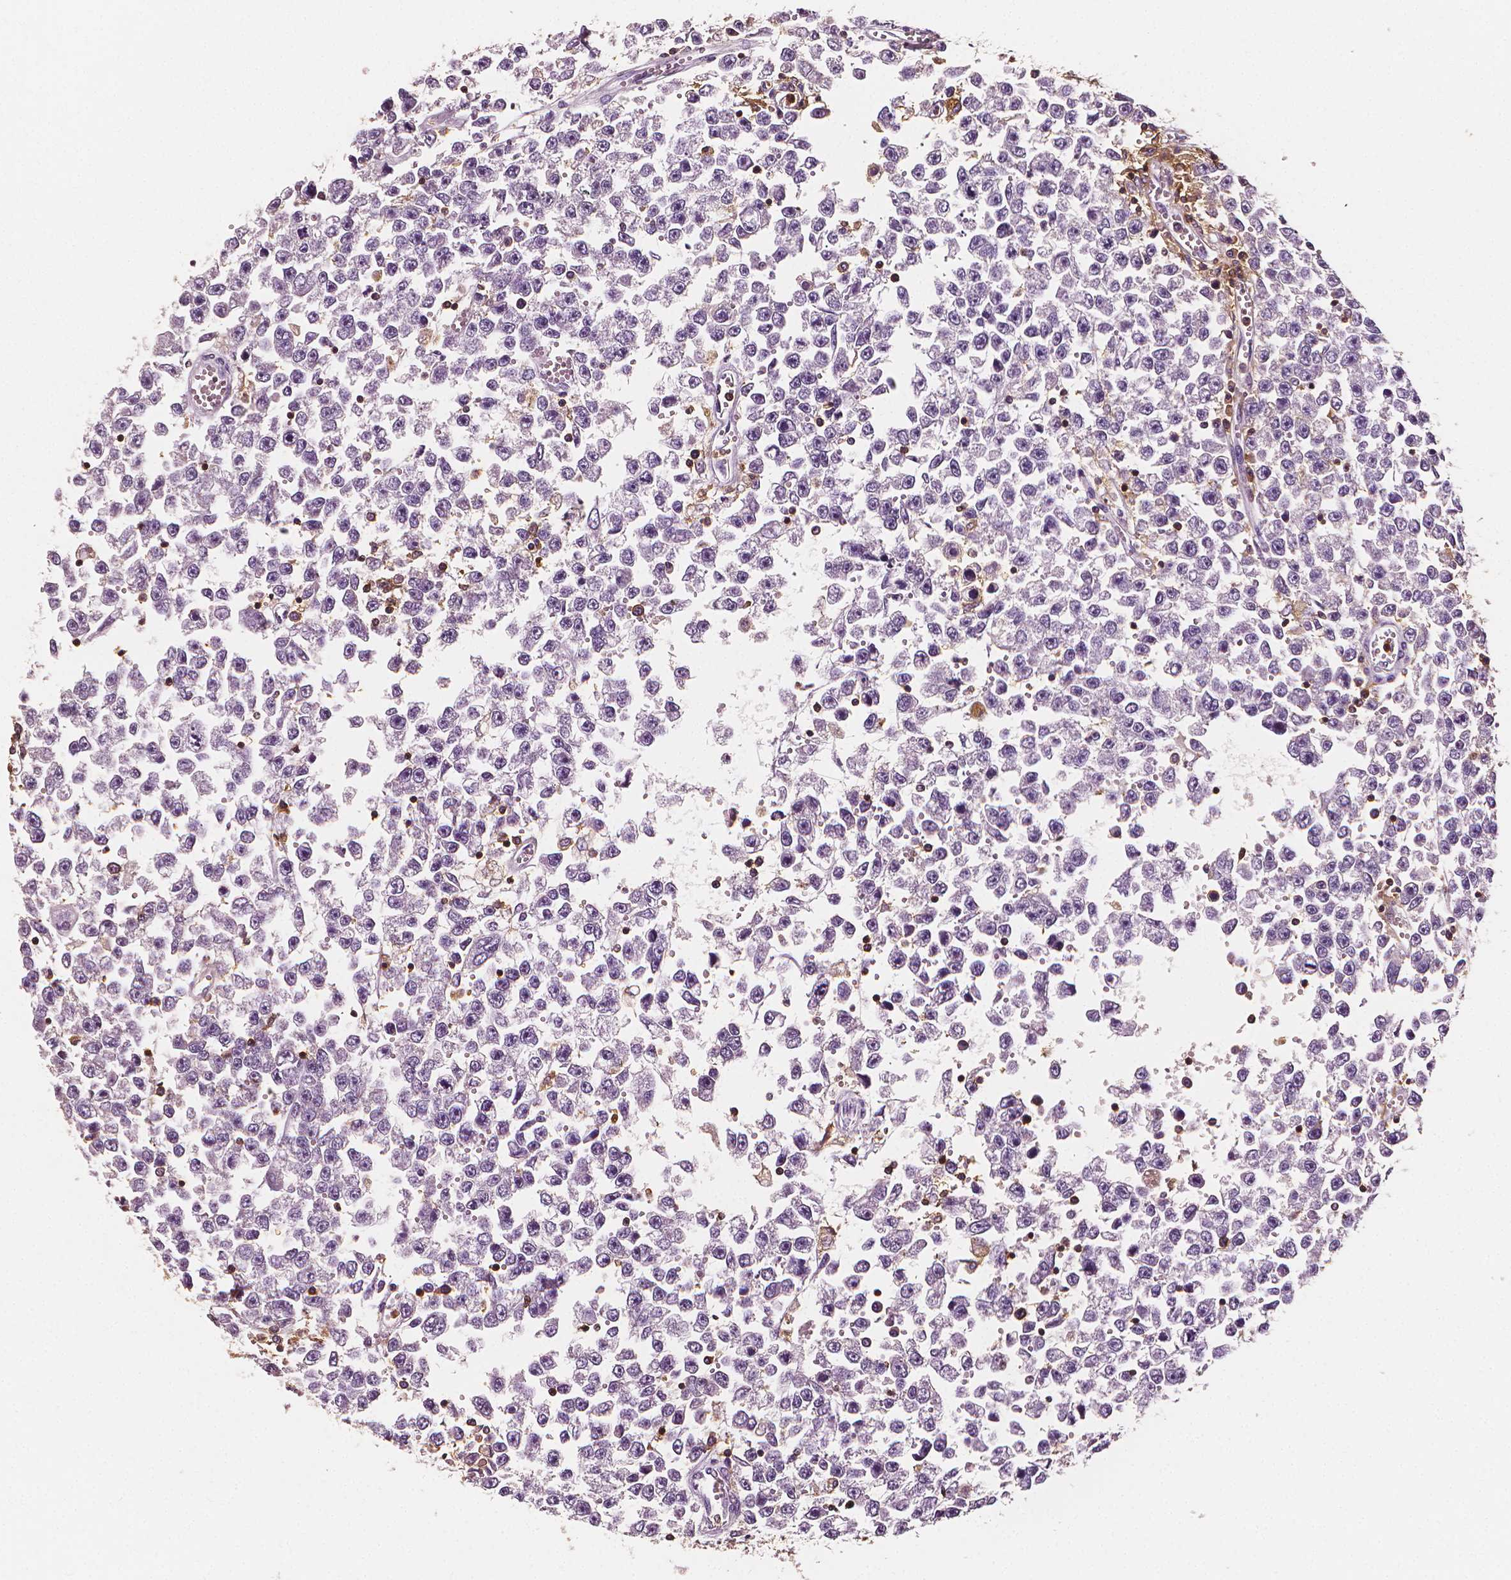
{"staining": {"intensity": "negative", "quantity": "none", "location": "none"}, "tissue": "testis cancer", "cell_type": "Tumor cells", "image_type": "cancer", "snomed": [{"axis": "morphology", "description": "Seminoma, NOS"}, {"axis": "topography", "description": "Testis"}], "caption": "There is no significant expression in tumor cells of testis cancer. Brightfield microscopy of immunohistochemistry stained with DAB (3,3'-diaminobenzidine) (brown) and hematoxylin (blue), captured at high magnification.", "gene": "PTPRC", "patient": {"sex": "male", "age": 34}}